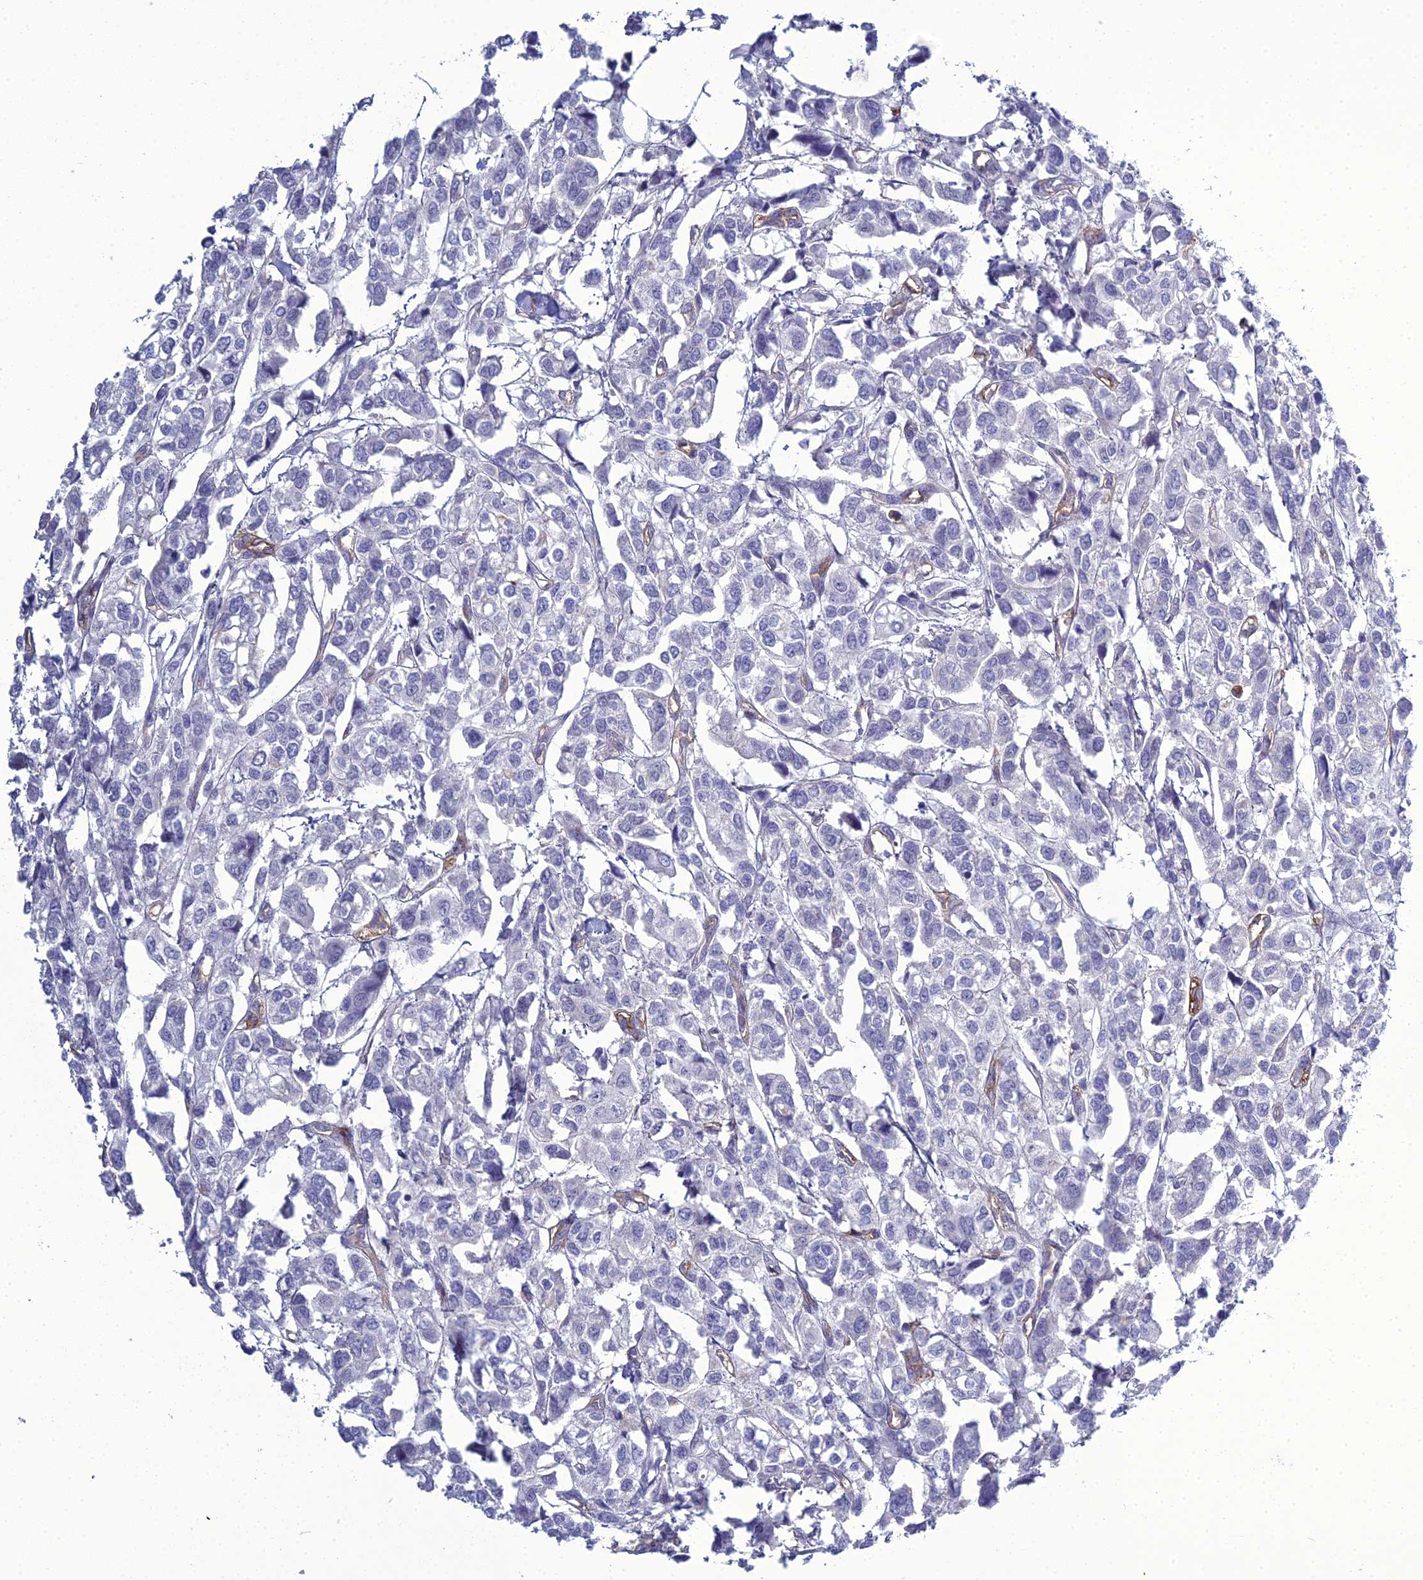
{"staining": {"intensity": "negative", "quantity": "none", "location": "none"}, "tissue": "urothelial cancer", "cell_type": "Tumor cells", "image_type": "cancer", "snomed": [{"axis": "morphology", "description": "Urothelial carcinoma, High grade"}, {"axis": "topography", "description": "Urinary bladder"}], "caption": "Tumor cells are negative for protein expression in human high-grade urothelial carcinoma. Brightfield microscopy of immunohistochemistry stained with DAB (brown) and hematoxylin (blue), captured at high magnification.", "gene": "ACE", "patient": {"sex": "male", "age": 67}}